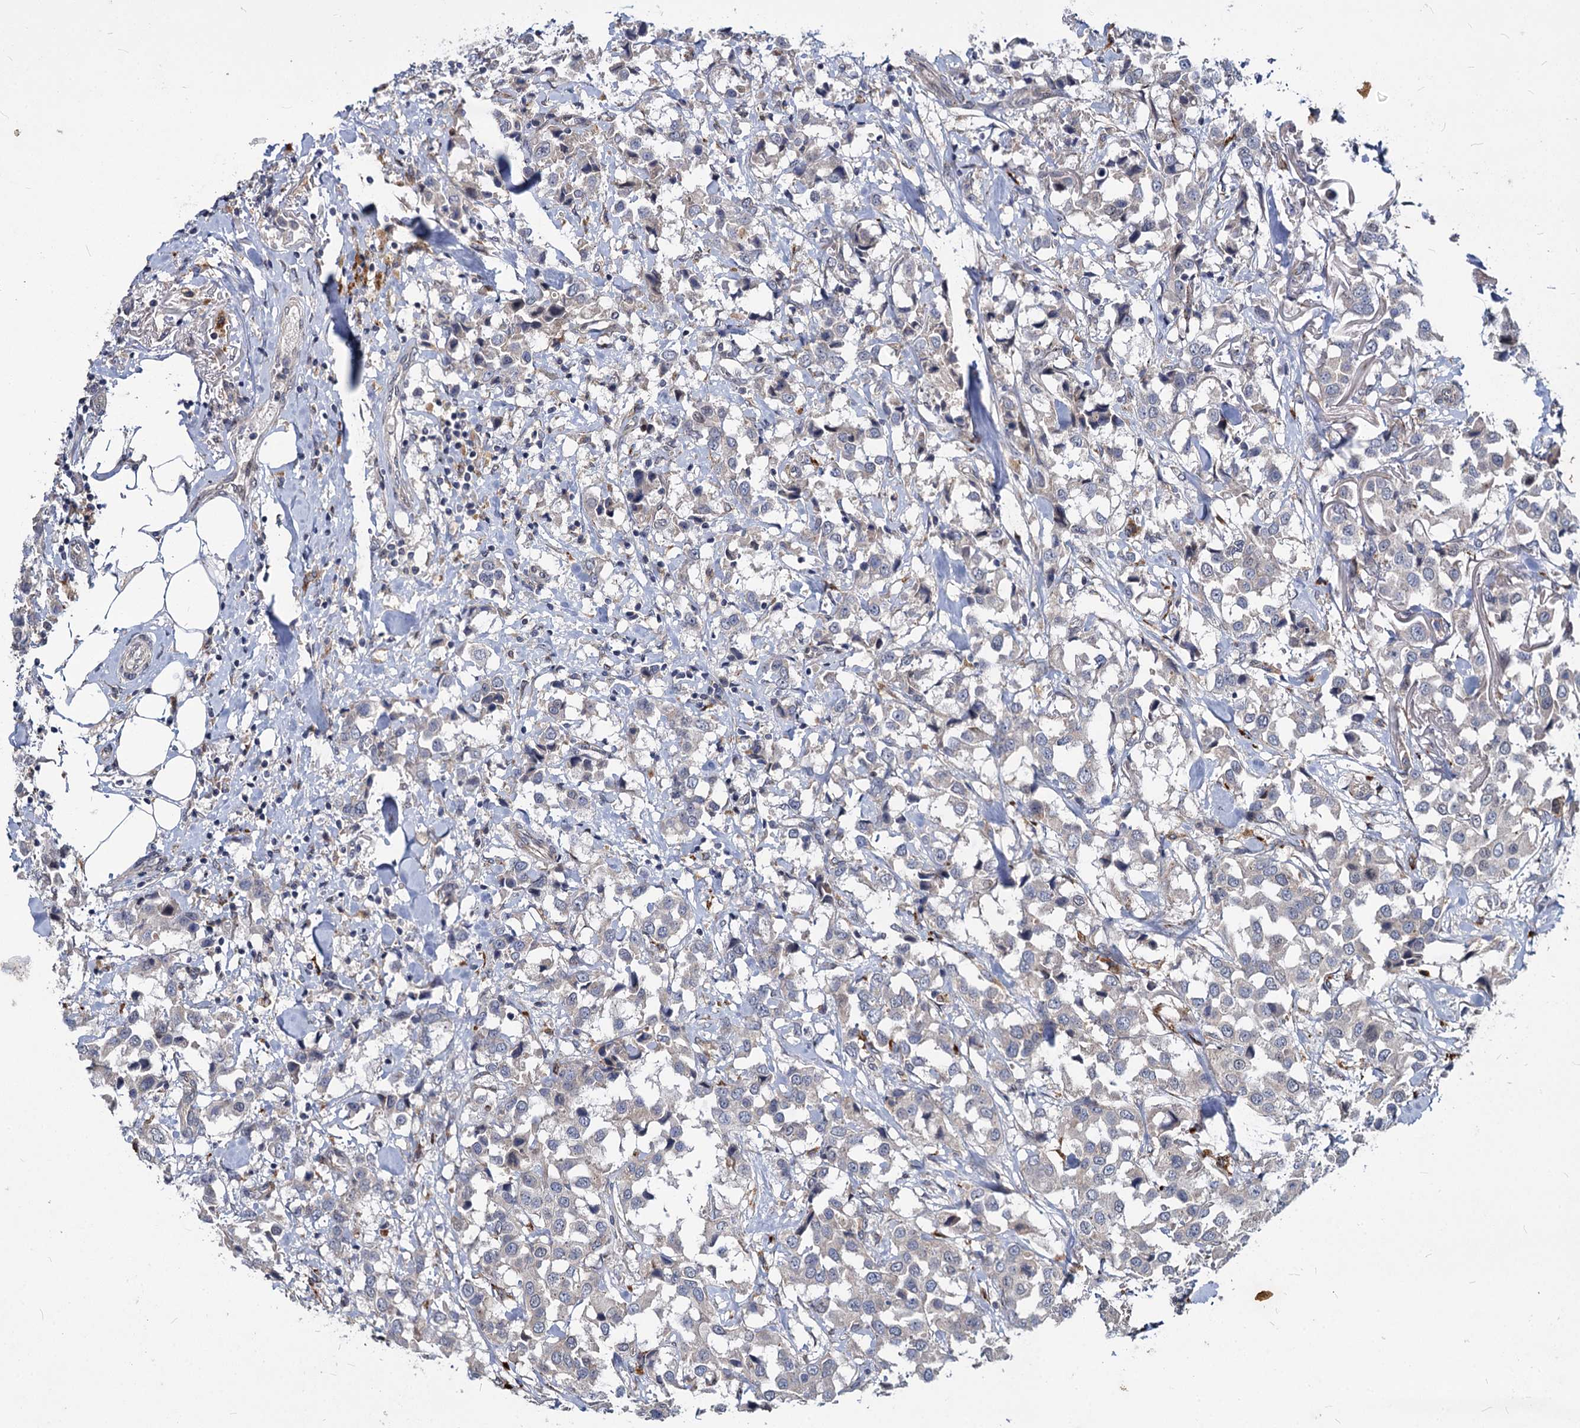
{"staining": {"intensity": "negative", "quantity": "none", "location": "none"}, "tissue": "breast cancer", "cell_type": "Tumor cells", "image_type": "cancer", "snomed": [{"axis": "morphology", "description": "Duct carcinoma"}, {"axis": "topography", "description": "Breast"}], "caption": "IHC of intraductal carcinoma (breast) exhibits no expression in tumor cells.", "gene": "C11orf86", "patient": {"sex": "female", "age": 80}}